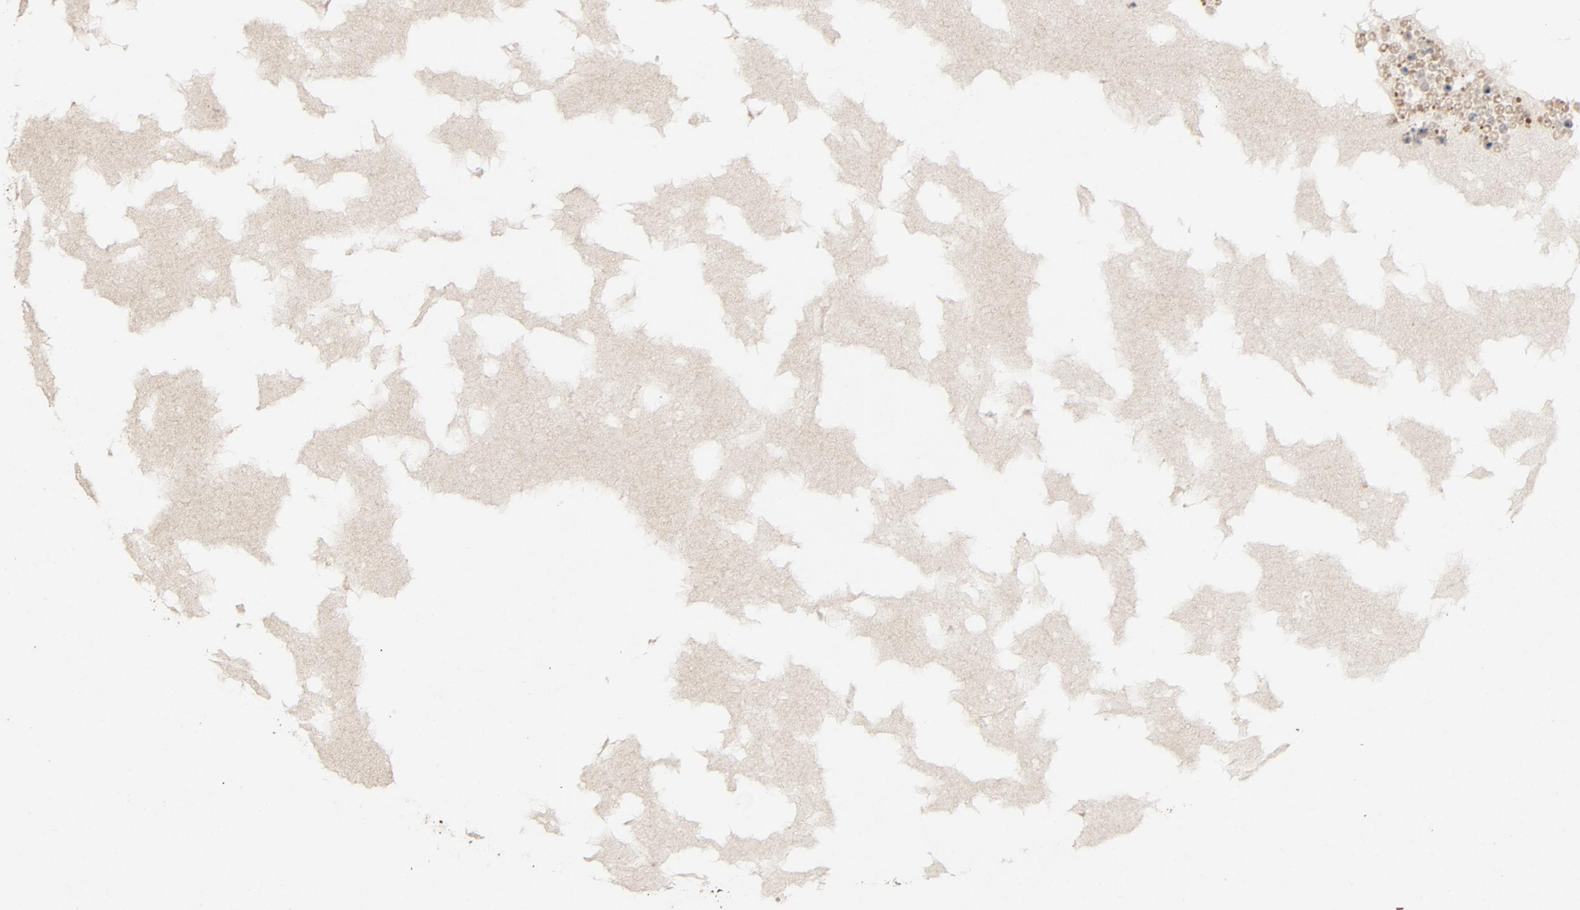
{"staining": {"intensity": "weak", "quantity": ">75%", "location": "cytoplasmic/membranous"}, "tissue": "ovary", "cell_type": "Ovarian stroma cells", "image_type": "normal", "snomed": [{"axis": "morphology", "description": "Normal tissue, NOS"}, {"axis": "topography", "description": "Ovary"}], "caption": "Immunohistochemistry photomicrograph of normal ovary: ovary stained using IHC reveals low levels of weak protein expression localized specifically in the cytoplasmic/membranous of ovarian stroma cells, appearing as a cytoplasmic/membranous brown color.", "gene": "CDK6", "patient": {"sex": "female", "age": 35}}